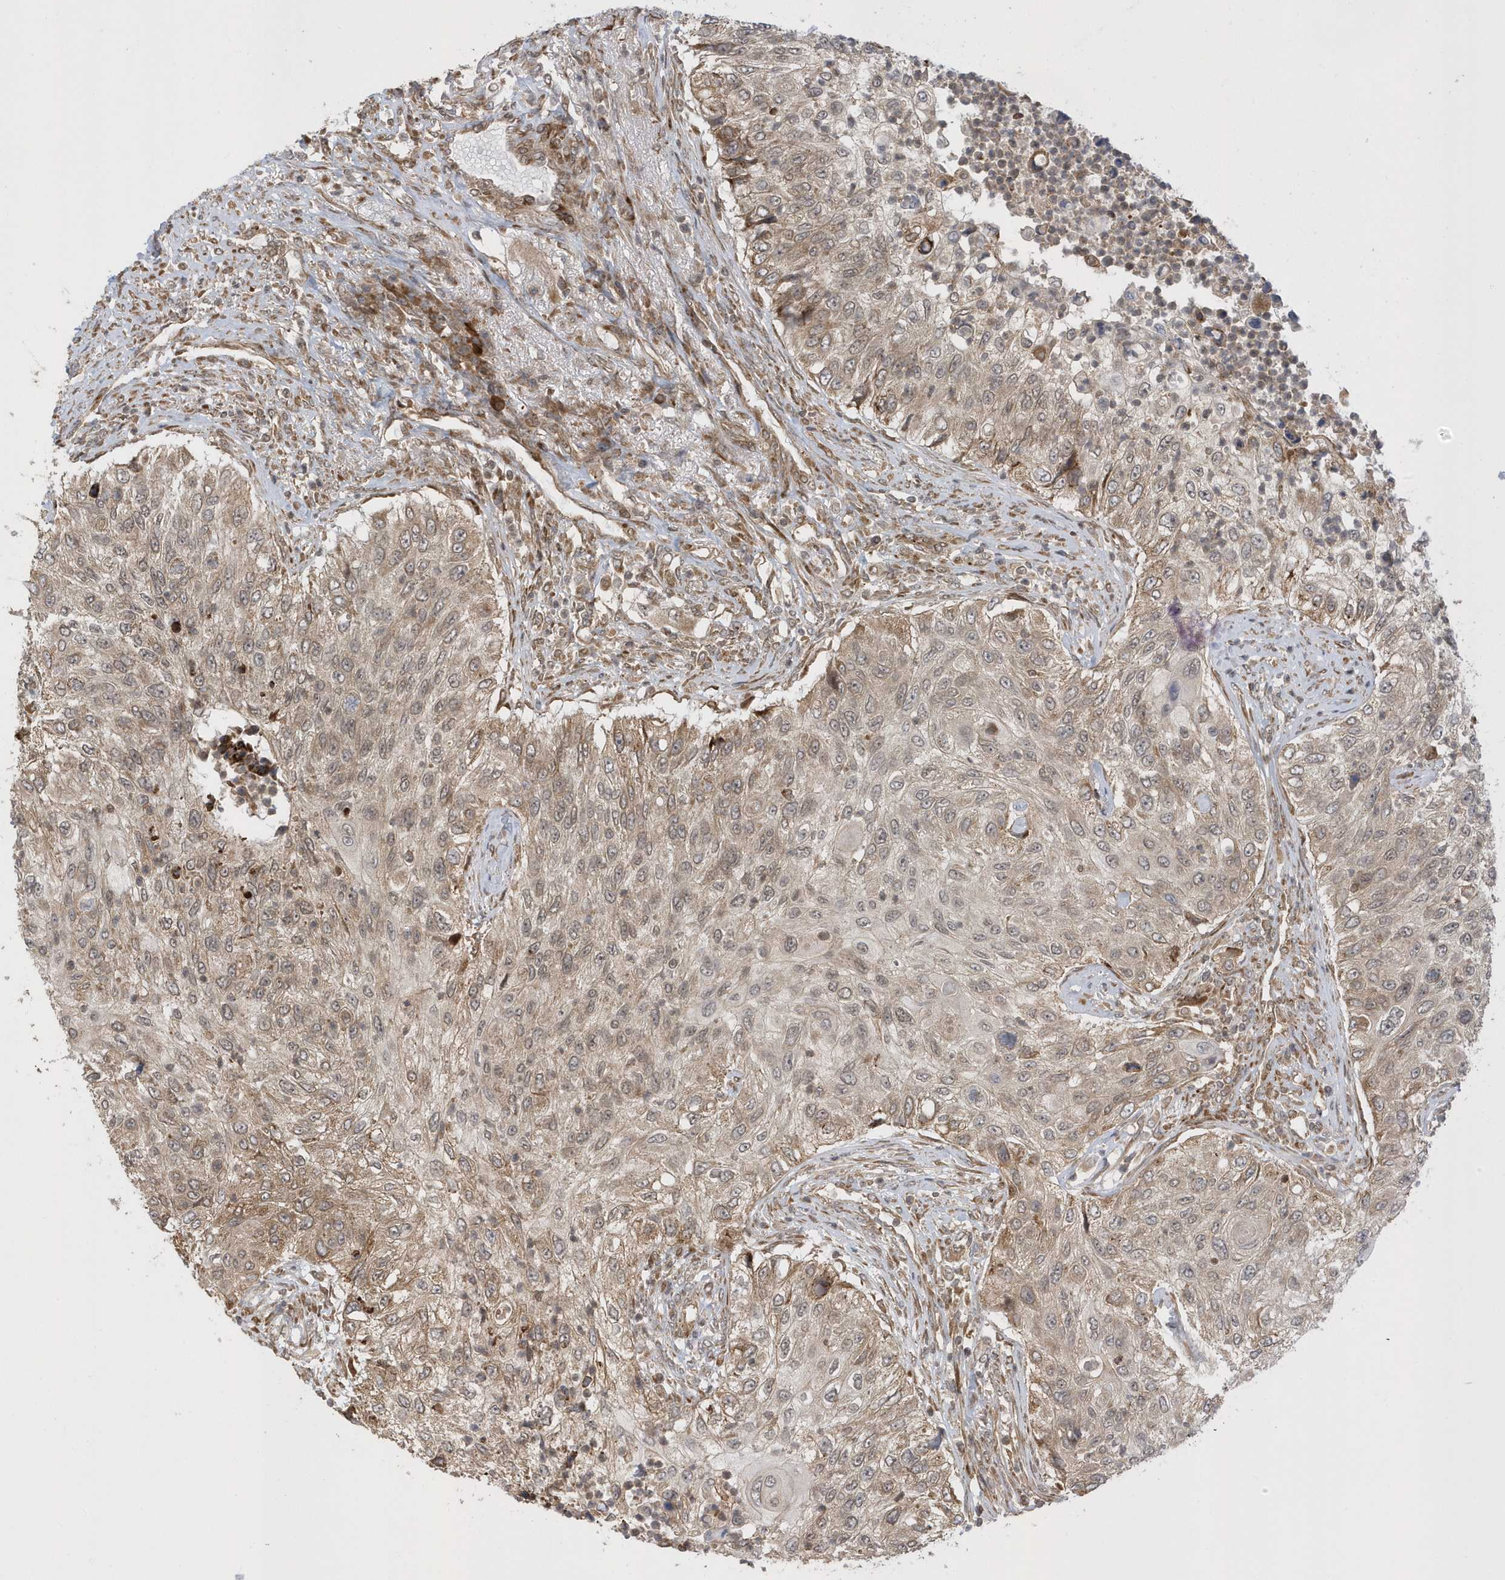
{"staining": {"intensity": "weak", "quantity": ">75%", "location": "cytoplasmic/membranous"}, "tissue": "urothelial cancer", "cell_type": "Tumor cells", "image_type": "cancer", "snomed": [{"axis": "morphology", "description": "Urothelial carcinoma, High grade"}, {"axis": "topography", "description": "Urinary bladder"}], "caption": "High-power microscopy captured an immunohistochemistry histopathology image of urothelial cancer, revealing weak cytoplasmic/membranous staining in about >75% of tumor cells.", "gene": "METTL21A", "patient": {"sex": "female", "age": 60}}